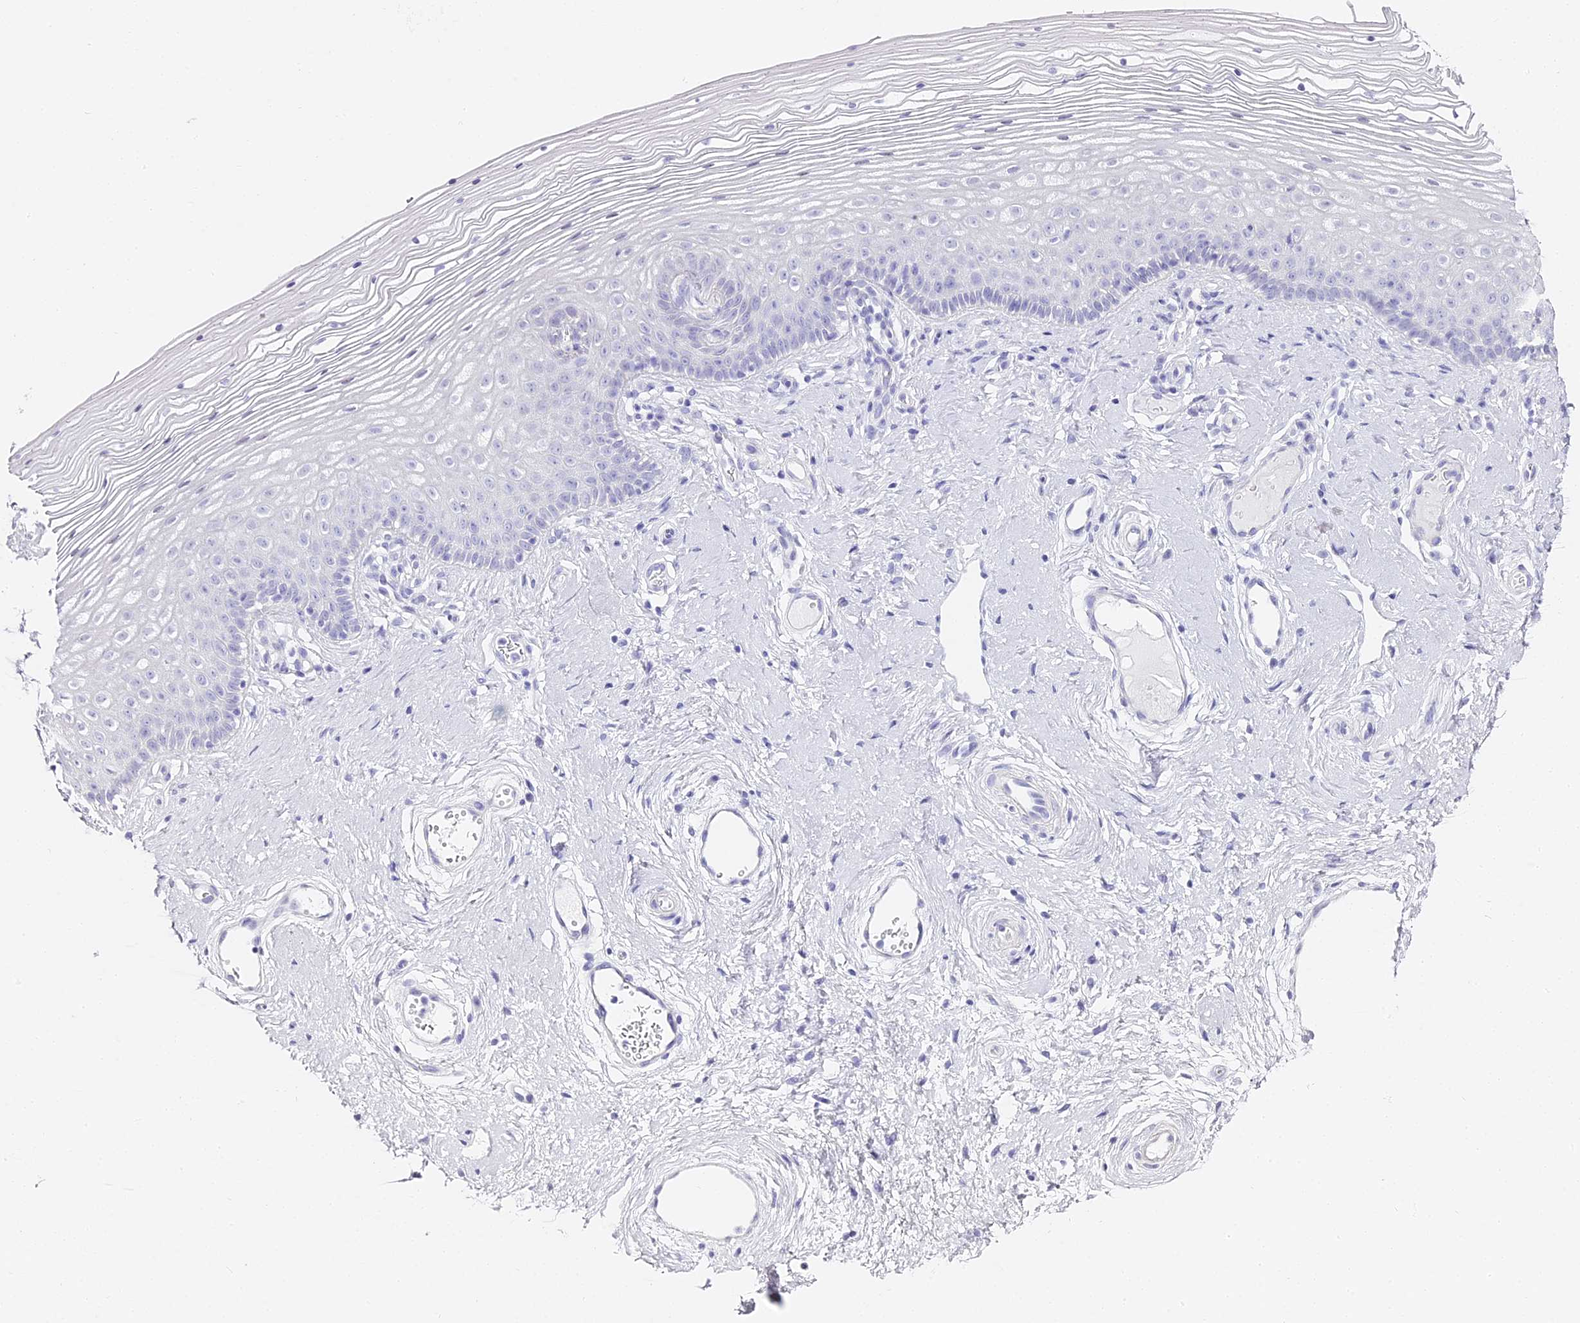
{"staining": {"intensity": "negative", "quantity": "none", "location": "none"}, "tissue": "vagina", "cell_type": "Squamous epithelial cells", "image_type": "normal", "snomed": [{"axis": "morphology", "description": "Normal tissue, NOS"}, {"axis": "topography", "description": "Vagina"}], "caption": "IHC image of unremarkable vagina stained for a protein (brown), which exhibits no staining in squamous epithelial cells. The staining is performed using DAB (3,3'-diaminobenzidine) brown chromogen with nuclei counter-stained in using hematoxylin.", "gene": "ABHD14A", "patient": {"sex": "female", "age": 46}}